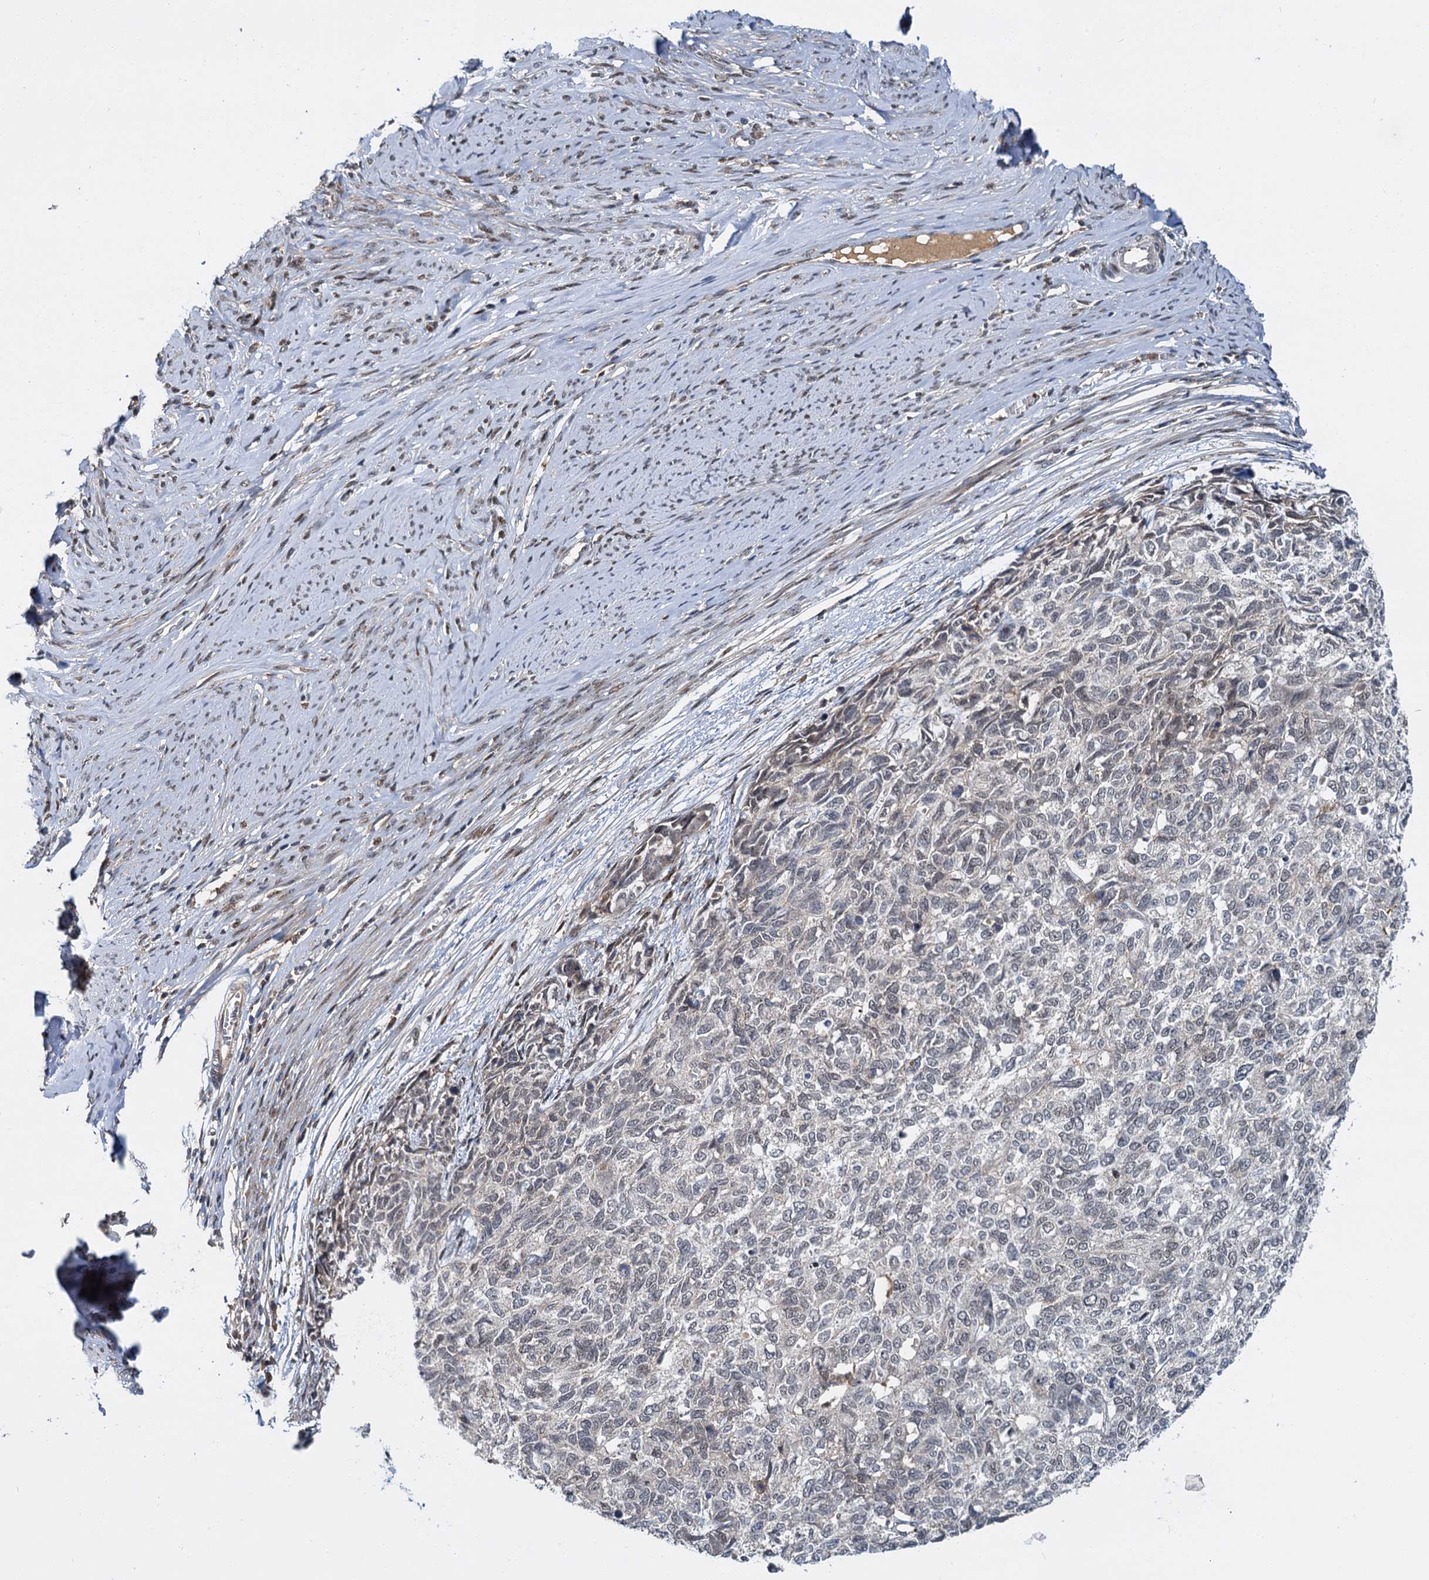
{"staining": {"intensity": "negative", "quantity": "none", "location": "none"}, "tissue": "cervical cancer", "cell_type": "Tumor cells", "image_type": "cancer", "snomed": [{"axis": "morphology", "description": "Squamous cell carcinoma, NOS"}, {"axis": "topography", "description": "Cervix"}], "caption": "There is no significant staining in tumor cells of squamous cell carcinoma (cervical).", "gene": "MBD6", "patient": {"sex": "female", "age": 63}}